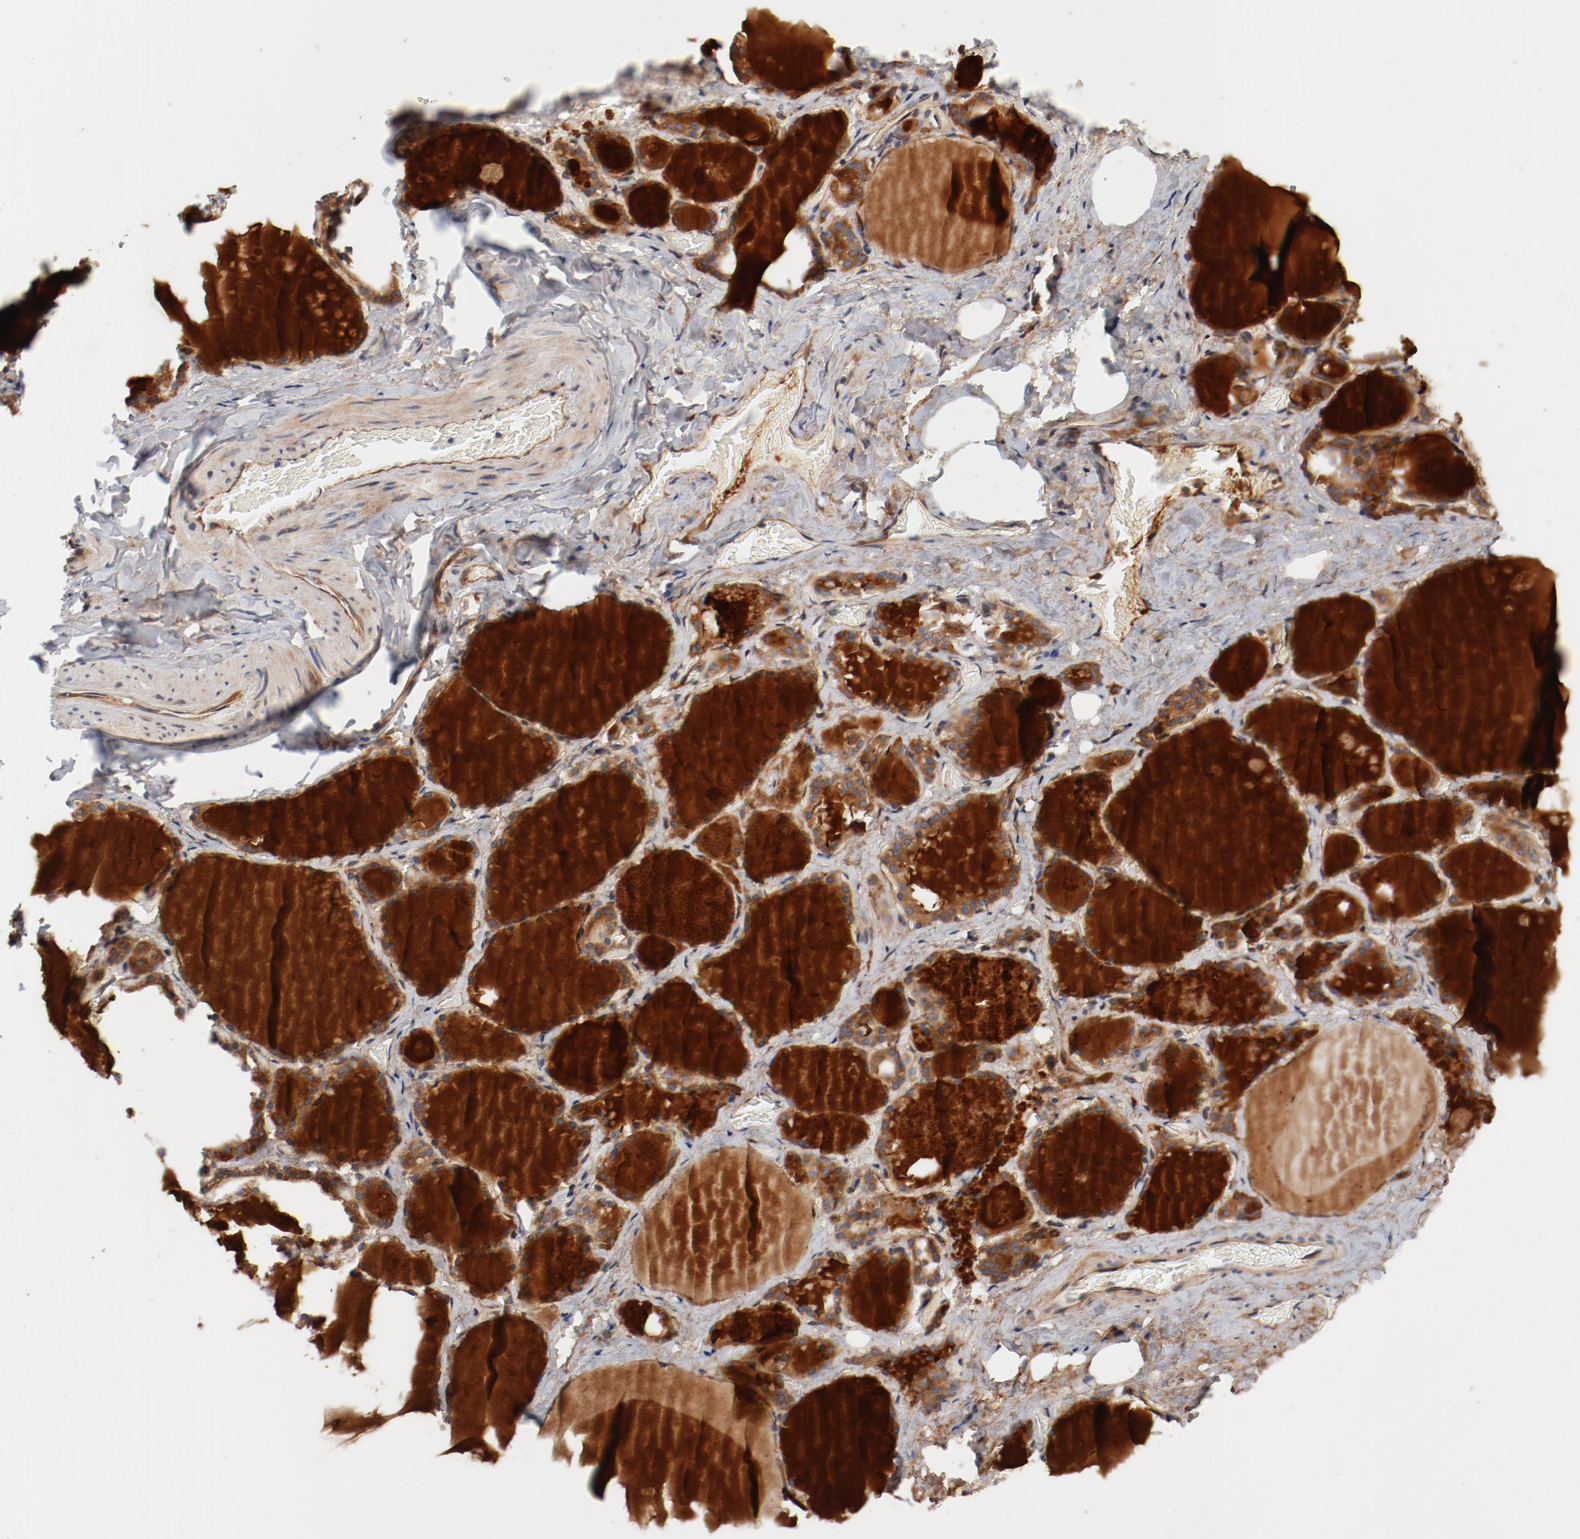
{"staining": {"intensity": "strong", "quantity": ">75%", "location": "cytoplasmic/membranous"}, "tissue": "thyroid gland", "cell_type": "Glandular cells", "image_type": "normal", "snomed": [{"axis": "morphology", "description": "Normal tissue, NOS"}, {"axis": "topography", "description": "Thyroid gland"}], "caption": "An image of human thyroid gland stained for a protein reveals strong cytoplasmic/membranous brown staining in glandular cells. (Stains: DAB (3,3'-diaminobenzidine) in brown, nuclei in blue, Microscopy: brightfield microscopy at high magnification).", "gene": "PITPNM2", "patient": {"sex": "male", "age": 61}}